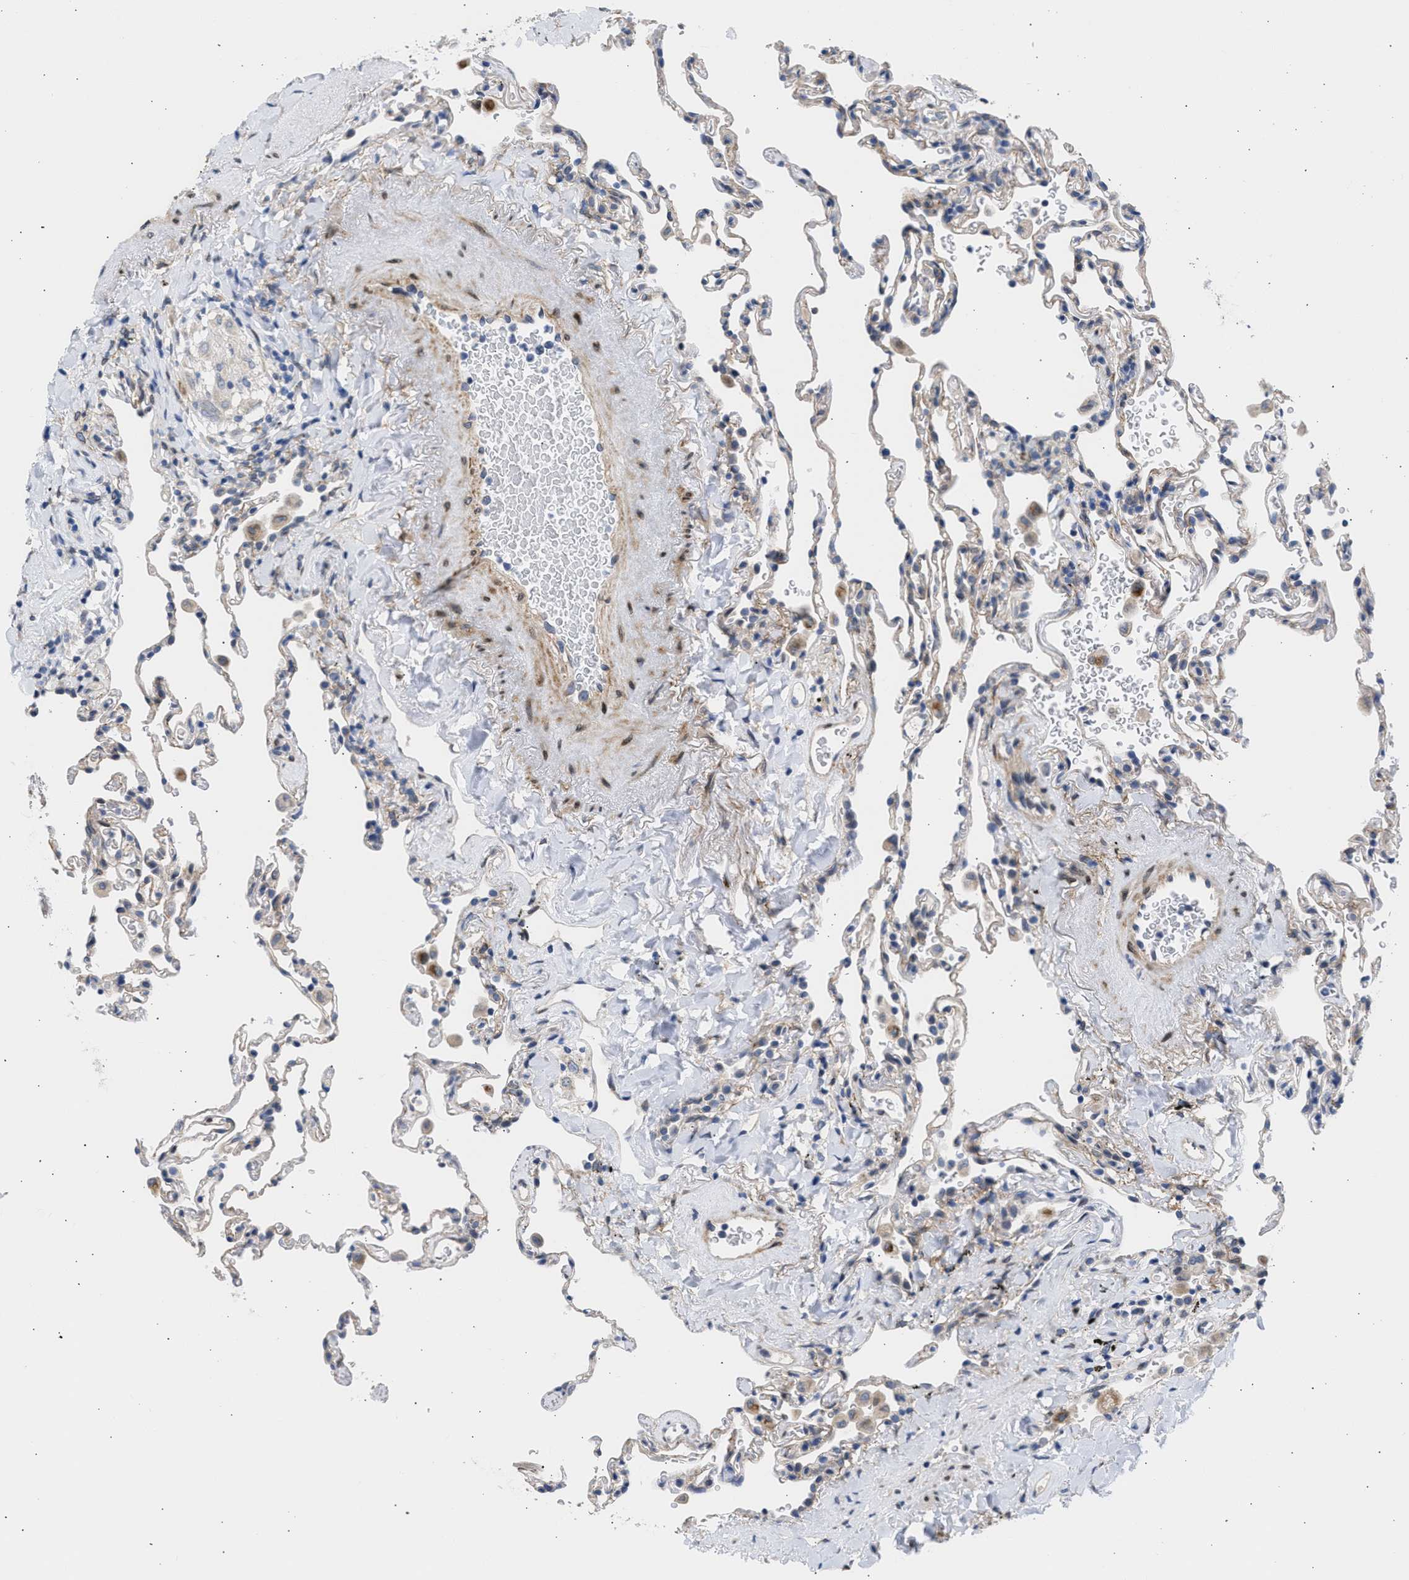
{"staining": {"intensity": "negative", "quantity": "none", "location": "none"}, "tissue": "lung", "cell_type": "Alveolar cells", "image_type": "normal", "snomed": [{"axis": "morphology", "description": "Normal tissue, NOS"}, {"axis": "topography", "description": "Lung"}], "caption": "IHC of normal lung exhibits no expression in alveolar cells.", "gene": "NUP35", "patient": {"sex": "male", "age": 59}}